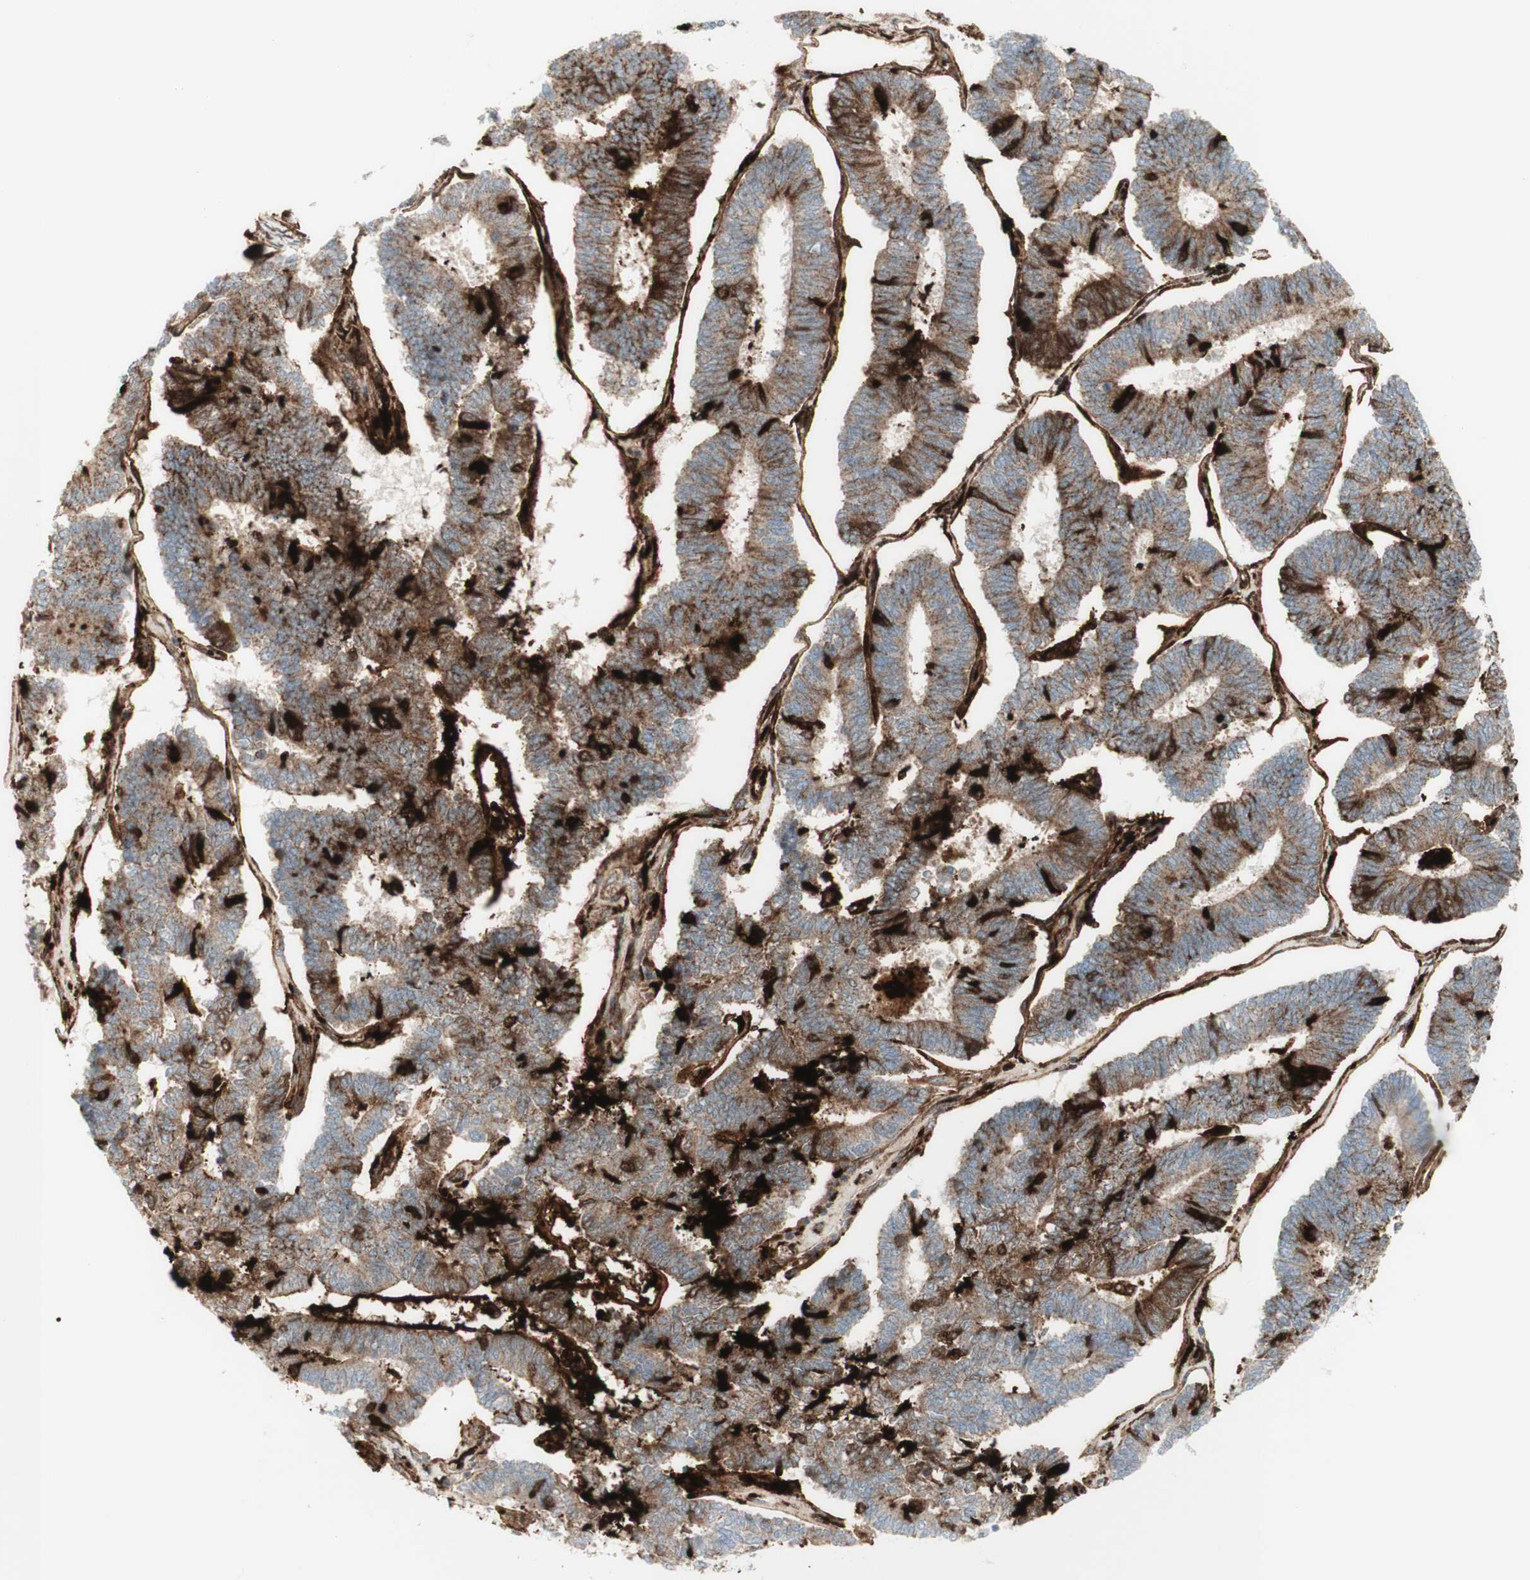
{"staining": {"intensity": "strong", "quantity": ">75%", "location": "cytoplasmic/membranous"}, "tissue": "endometrial cancer", "cell_type": "Tumor cells", "image_type": "cancer", "snomed": [{"axis": "morphology", "description": "Adenocarcinoma, NOS"}, {"axis": "topography", "description": "Endometrium"}], "caption": "Tumor cells demonstrate strong cytoplasmic/membranous expression in about >75% of cells in endometrial cancer. The staining is performed using DAB (3,3'-diaminobenzidine) brown chromogen to label protein expression. The nuclei are counter-stained blue using hematoxylin.", "gene": "MDK", "patient": {"sex": "female", "age": 70}}